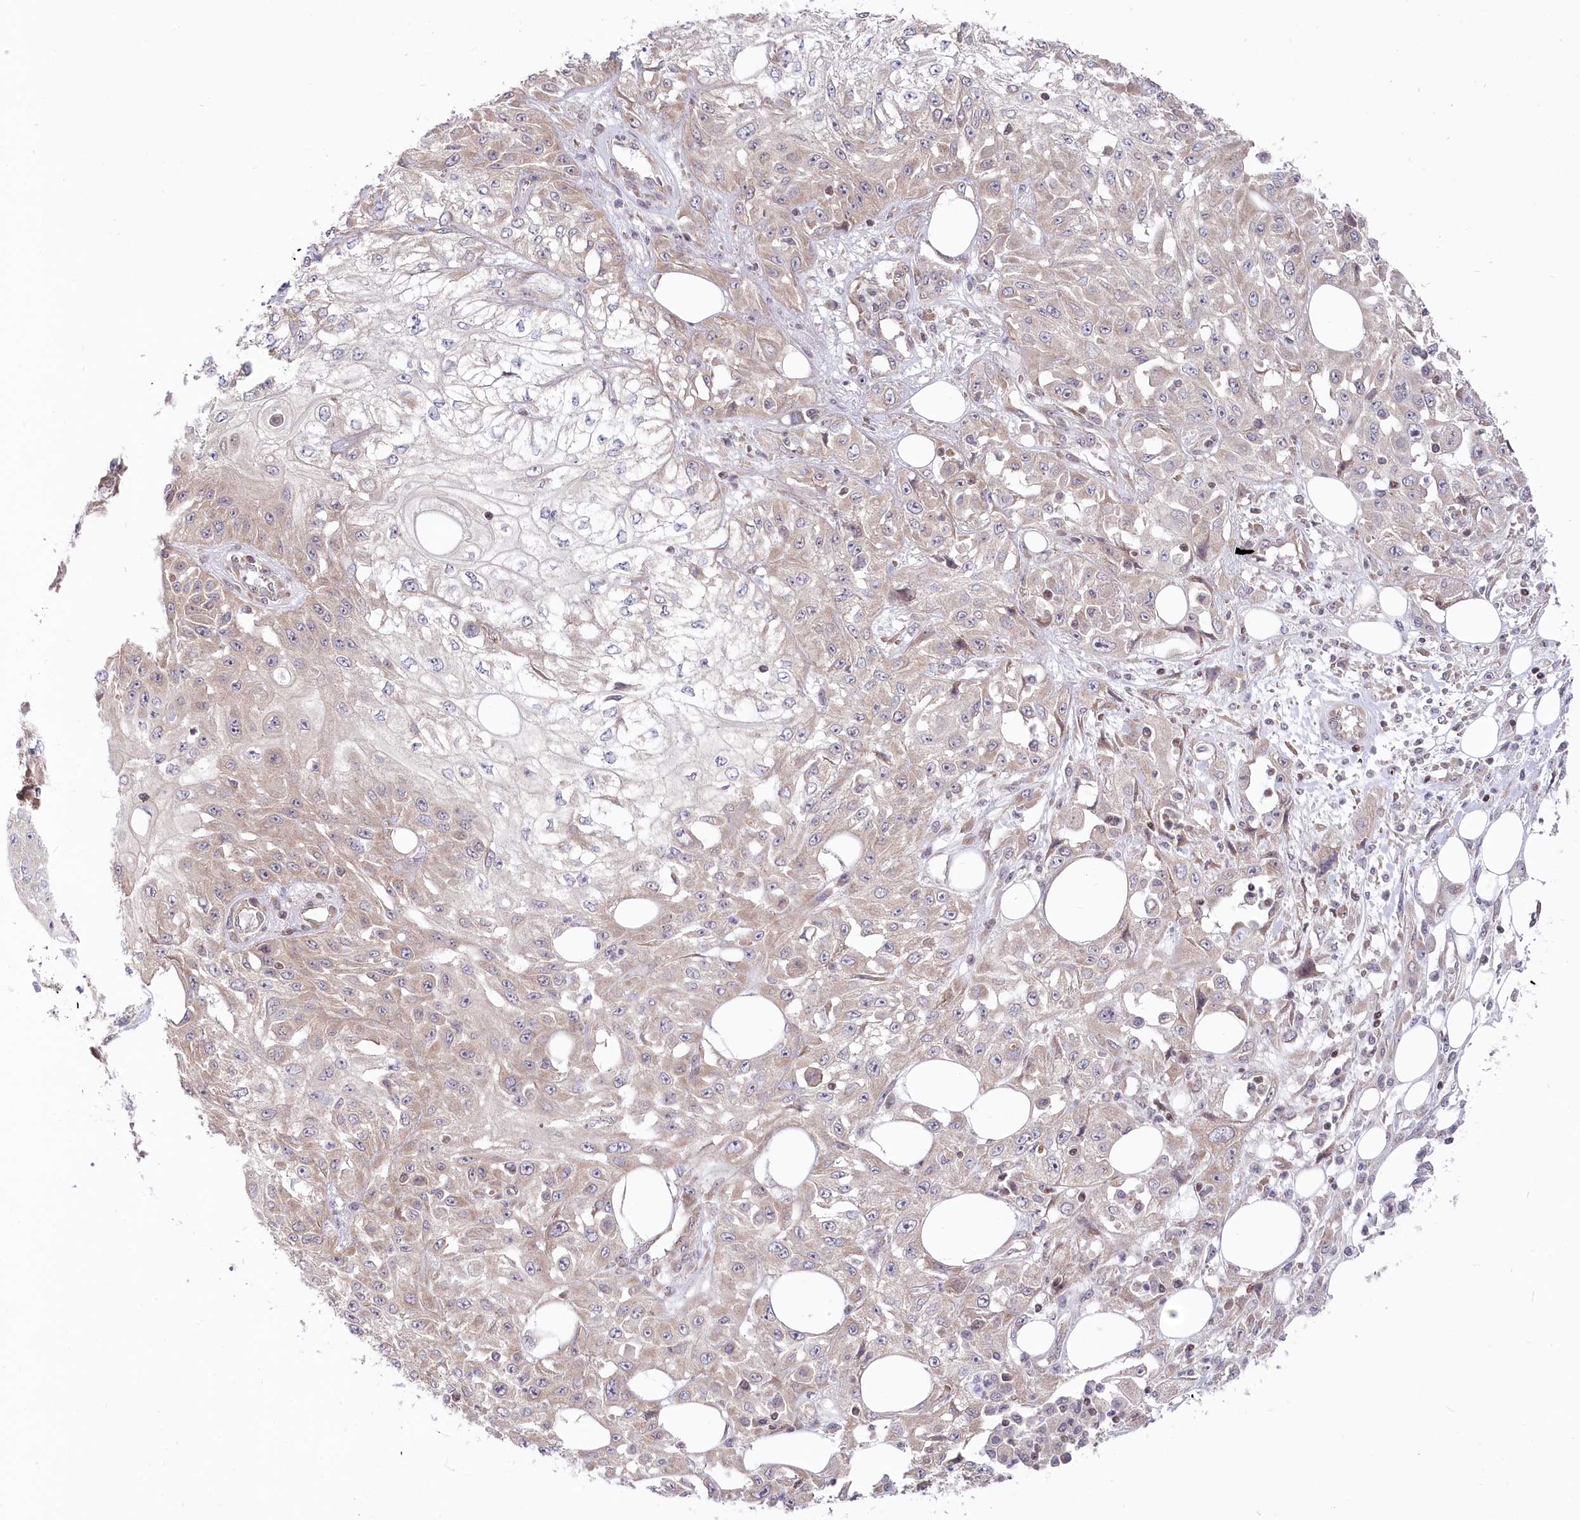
{"staining": {"intensity": "negative", "quantity": "none", "location": "none"}, "tissue": "skin cancer", "cell_type": "Tumor cells", "image_type": "cancer", "snomed": [{"axis": "morphology", "description": "Squamous cell carcinoma, NOS"}, {"axis": "morphology", "description": "Squamous cell carcinoma, metastatic, NOS"}, {"axis": "topography", "description": "Skin"}, {"axis": "topography", "description": "Lymph node"}], "caption": "Tumor cells are negative for brown protein staining in skin squamous cell carcinoma. (Brightfield microscopy of DAB immunohistochemistry (IHC) at high magnification).", "gene": "CGGBP1", "patient": {"sex": "male", "age": 75}}